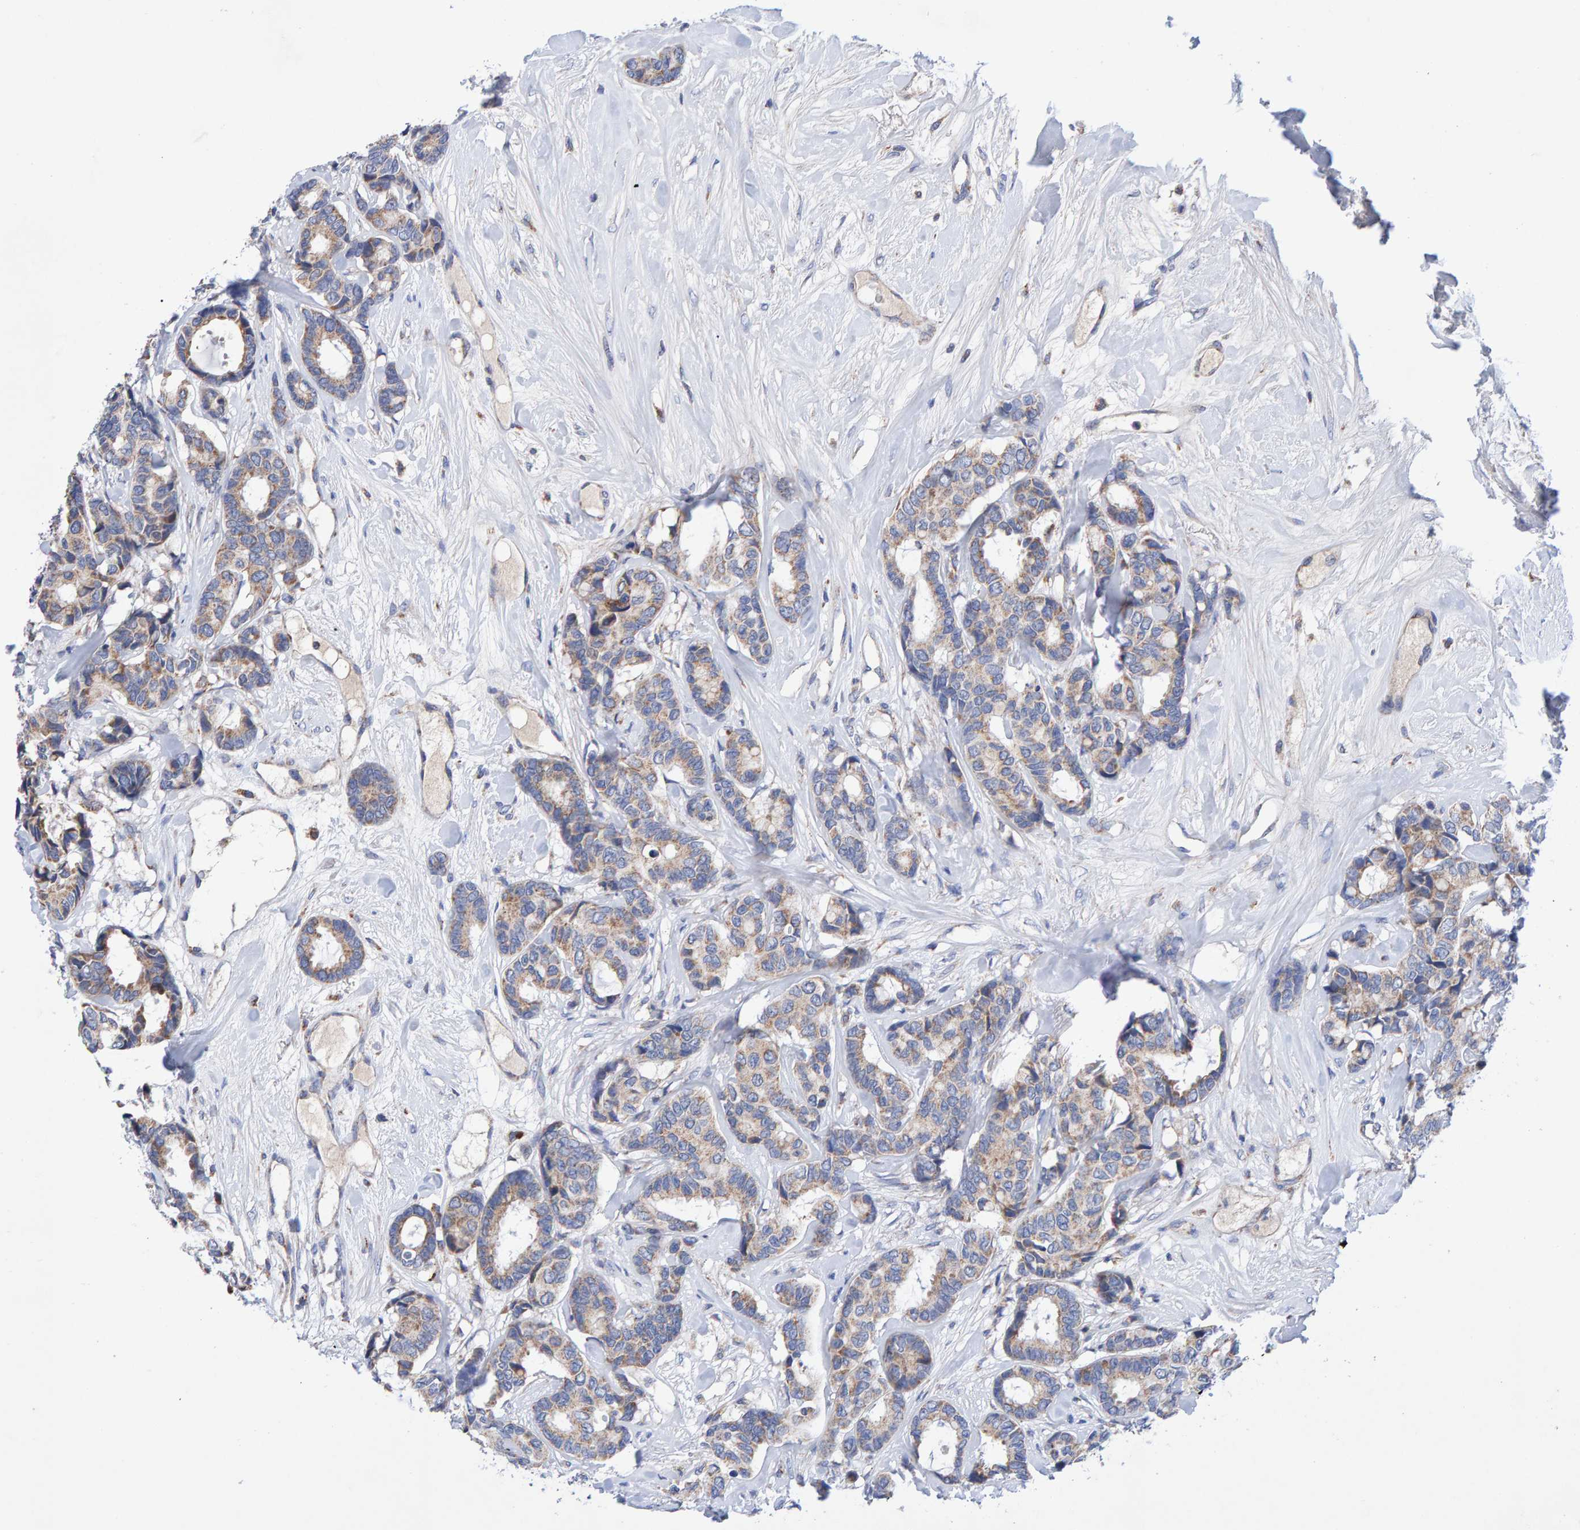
{"staining": {"intensity": "weak", "quantity": ">75%", "location": "cytoplasmic/membranous"}, "tissue": "breast cancer", "cell_type": "Tumor cells", "image_type": "cancer", "snomed": [{"axis": "morphology", "description": "Duct carcinoma"}, {"axis": "topography", "description": "Breast"}], "caption": "The immunohistochemical stain shows weak cytoplasmic/membranous positivity in tumor cells of breast intraductal carcinoma tissue. Immunohistochemistry stains the protein of interest in brown and the nuclei are stained blue.", "gene": "EFR3A", "patient": {"sex": "female", "age": 87}}